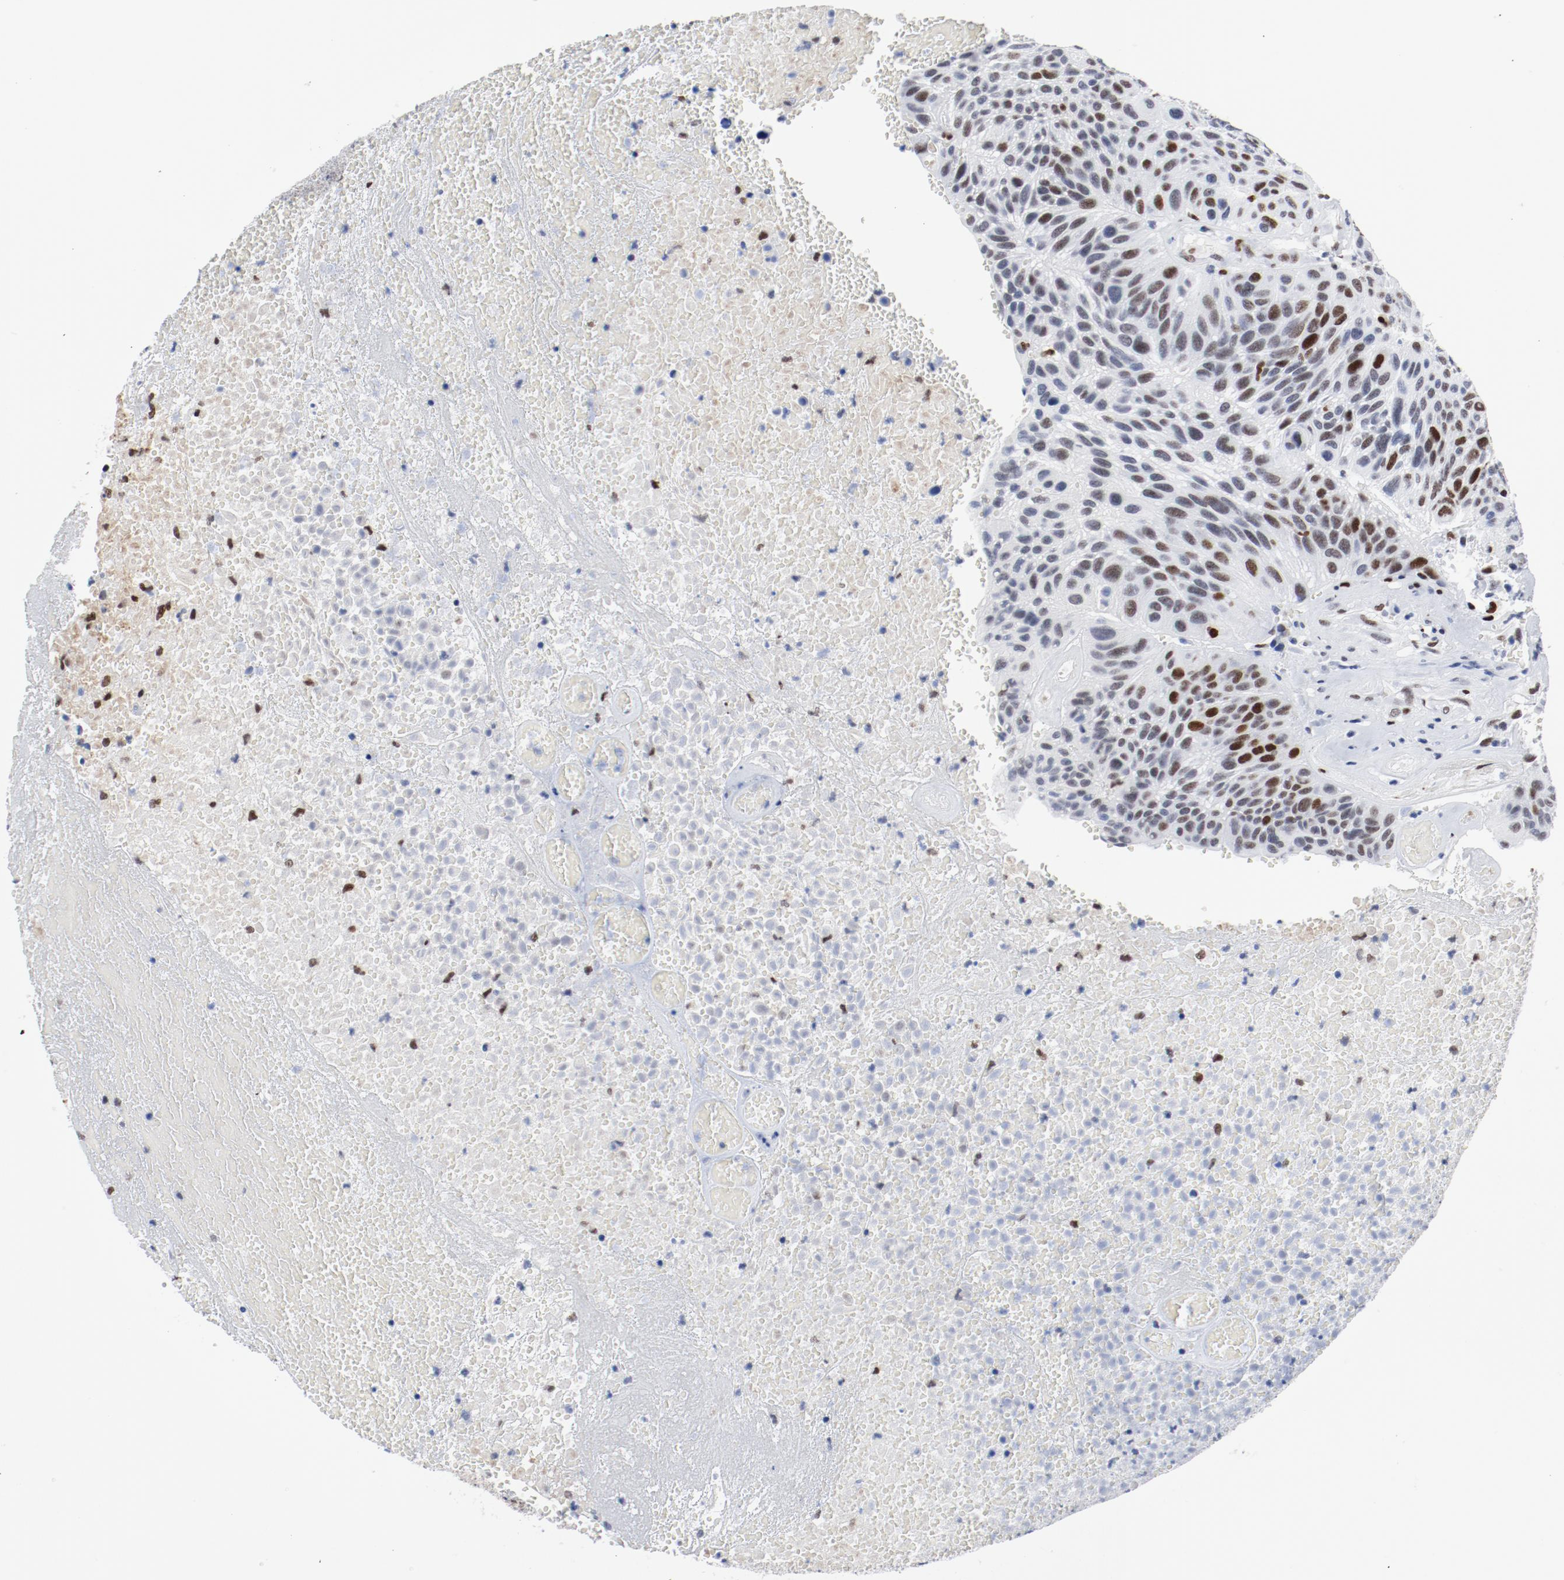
{"staining": {"intensity": "strong", "quantity": "25%-75%", "location": "nuclear"}, "tissue": "urothelial cancer", "cell_type": "Tumor cells", "image_type": "cancer", "snomed": [{"axis": "morphology", "description": "Urothelial carcinoma, High grade"}, {"axis": "topography", "description": "Urinary bladder"}], "caption": "This photomicrograph shows immunohistochemistry staining of human high-grade urothelial carcinoma, with high strong nuclear positivity in approximately 25%-75% of tumor cells.", "gene": "POLD1", "patient": {"sex": "male", "age": 66}}